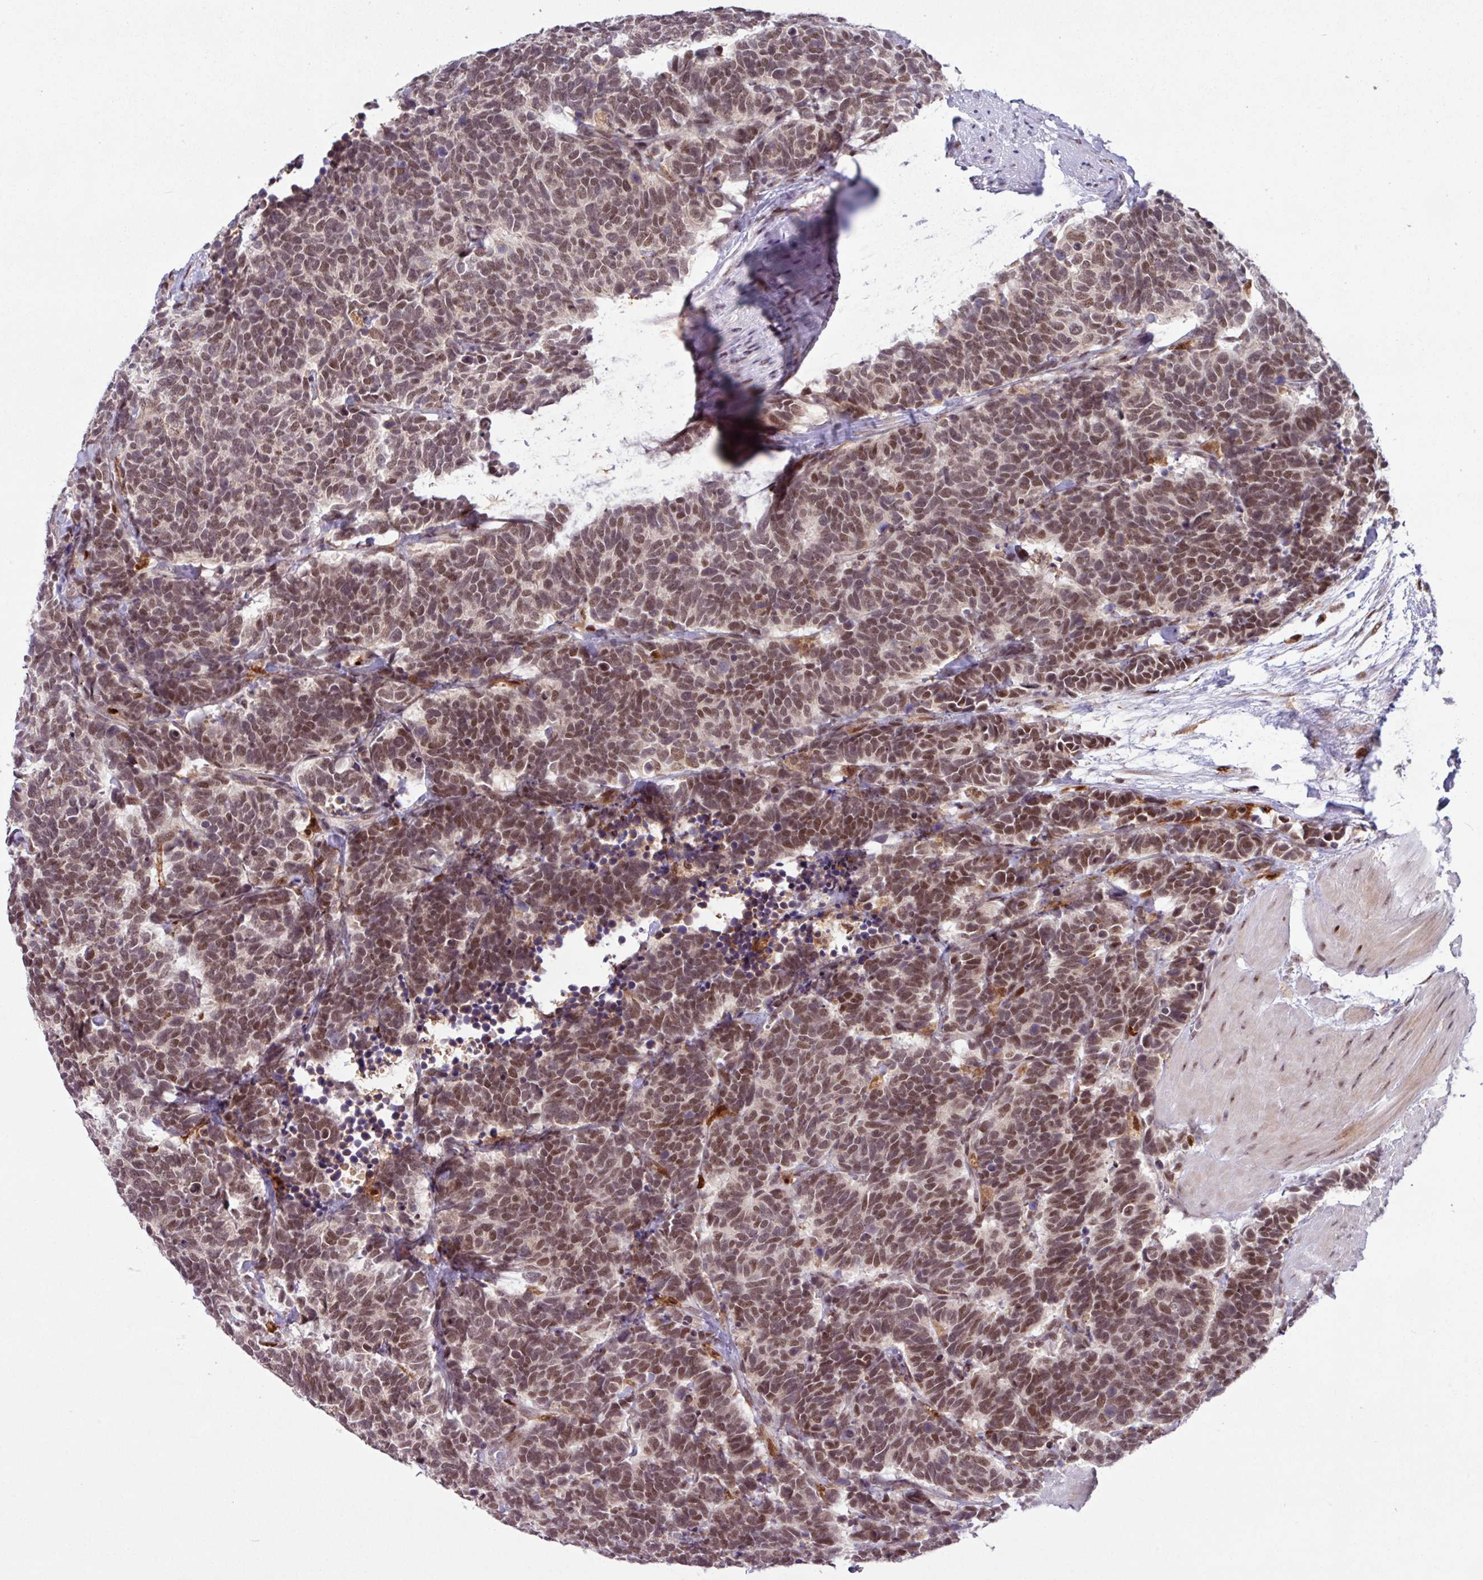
{"staining": {"intensity": "moderate", "quantity": ">75%", "location": "nuclear"}, "tissue": "carcinoid", "cell_type": "Tumor cells", "image_type": "cancer", "snomed": [{"axis": "morphology", "description": "Carcinoma, NOS"}, {"axis": "morphology", "description": "Carcinoid, malignant, NOS"}, {"axis": "topography", "description": "Urinary bladder"}], "caption": "Immunohistochemistry of human carcinoma reveals medium levels of moderate nuclear positivity in about >75% of tumor cells.", "gene": "BRD3", "patient": {"sex": "male", "age": 57}}